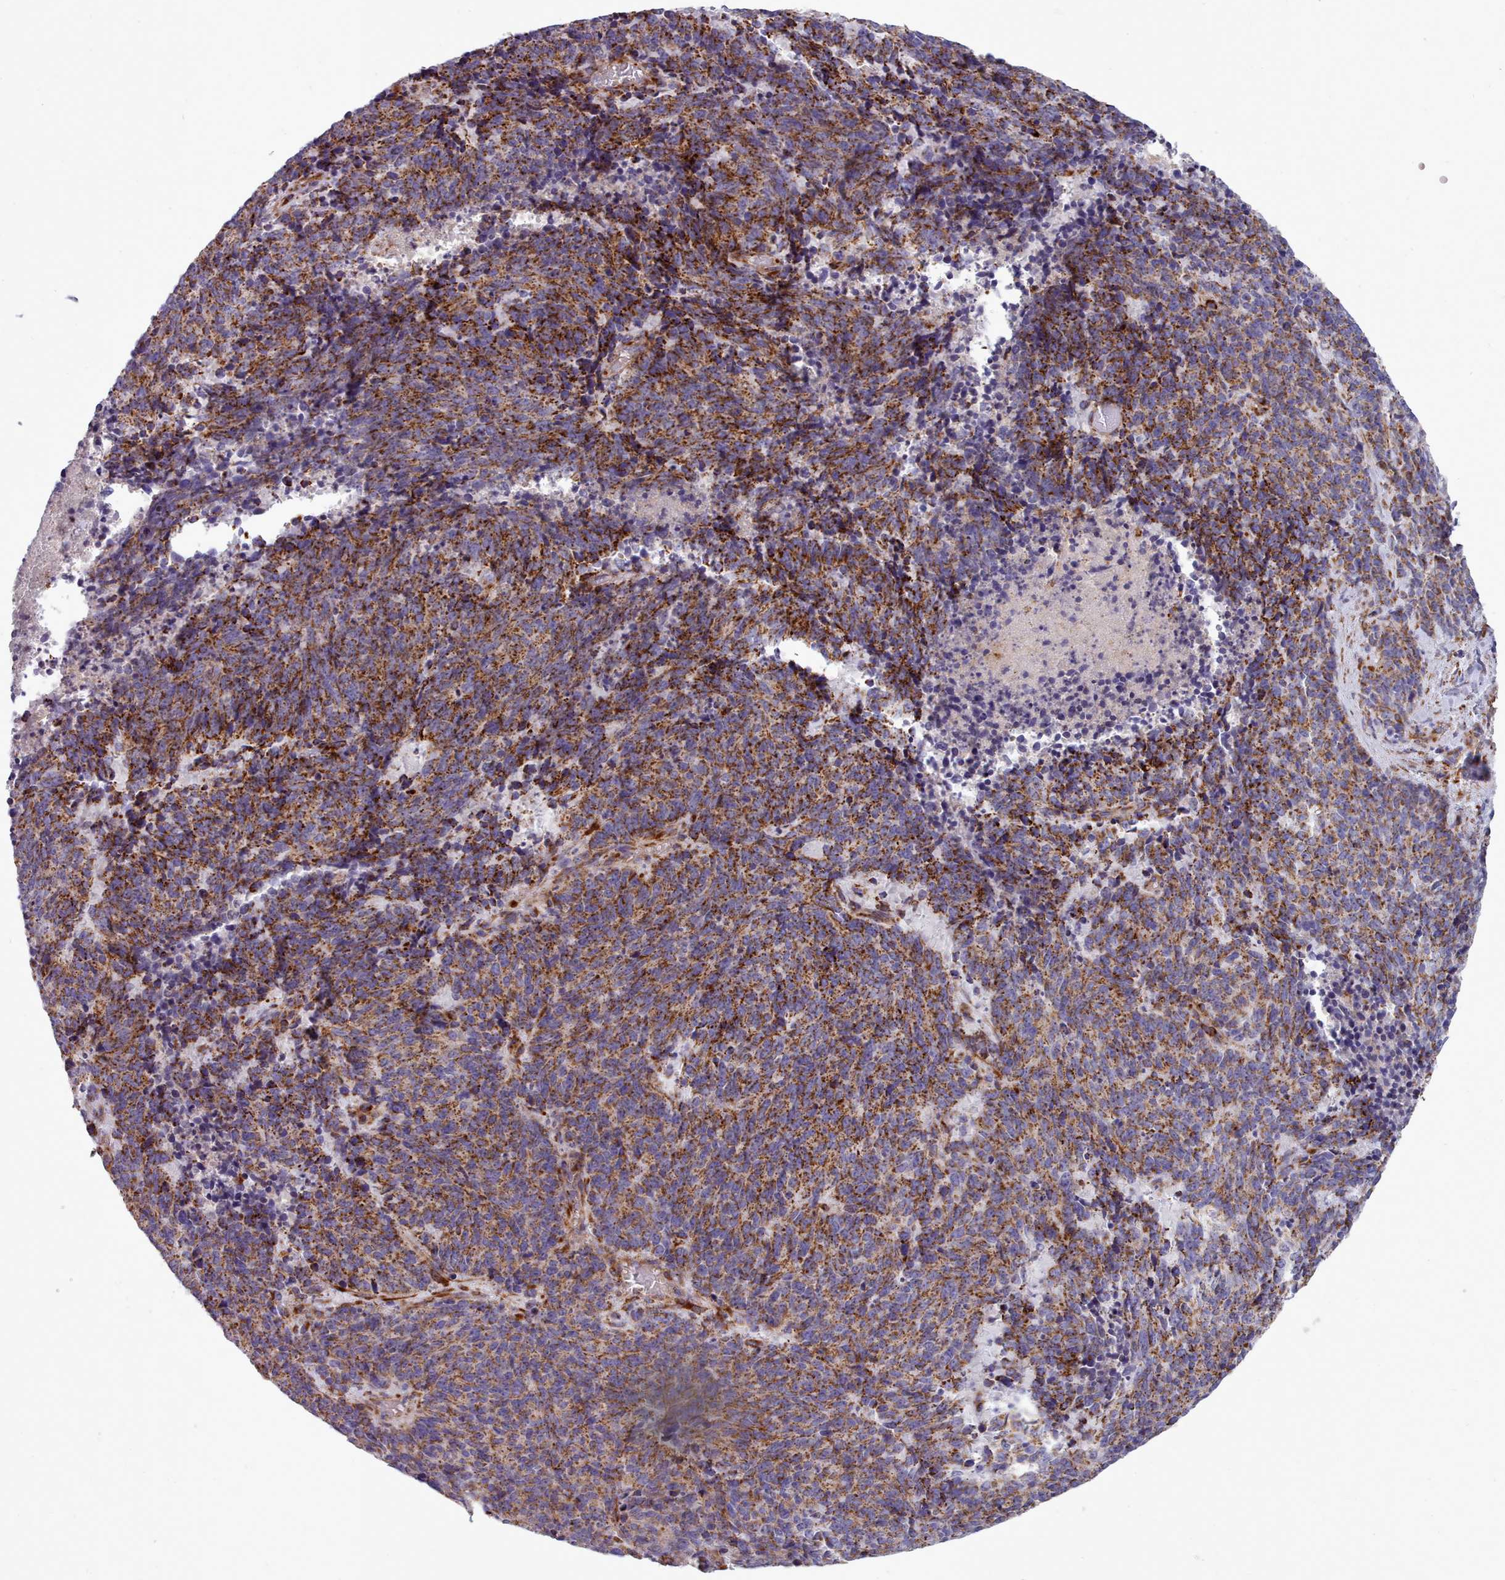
{"staining": {"intensity": "moderate", "quantity": ">75%", "location": "cytoplasmic/membranous"}, "tissue": "cervical cancer", "cell_type": "Tumor cells", "image_type": "cancer", "snomed": [{"axis": "morphology", "description": "Squamous cell carcinoma, NOS"}, {"axis": "topography", "description": "Cervix"}], "caption": "Tumor cells show medium levels of moderate cytoplasmic/membranous staining in about >75% of cells in squamous cell carcinoma (cervical).", "gene": "FKBP10", "patient": {"sex": "female", "age": 29}}